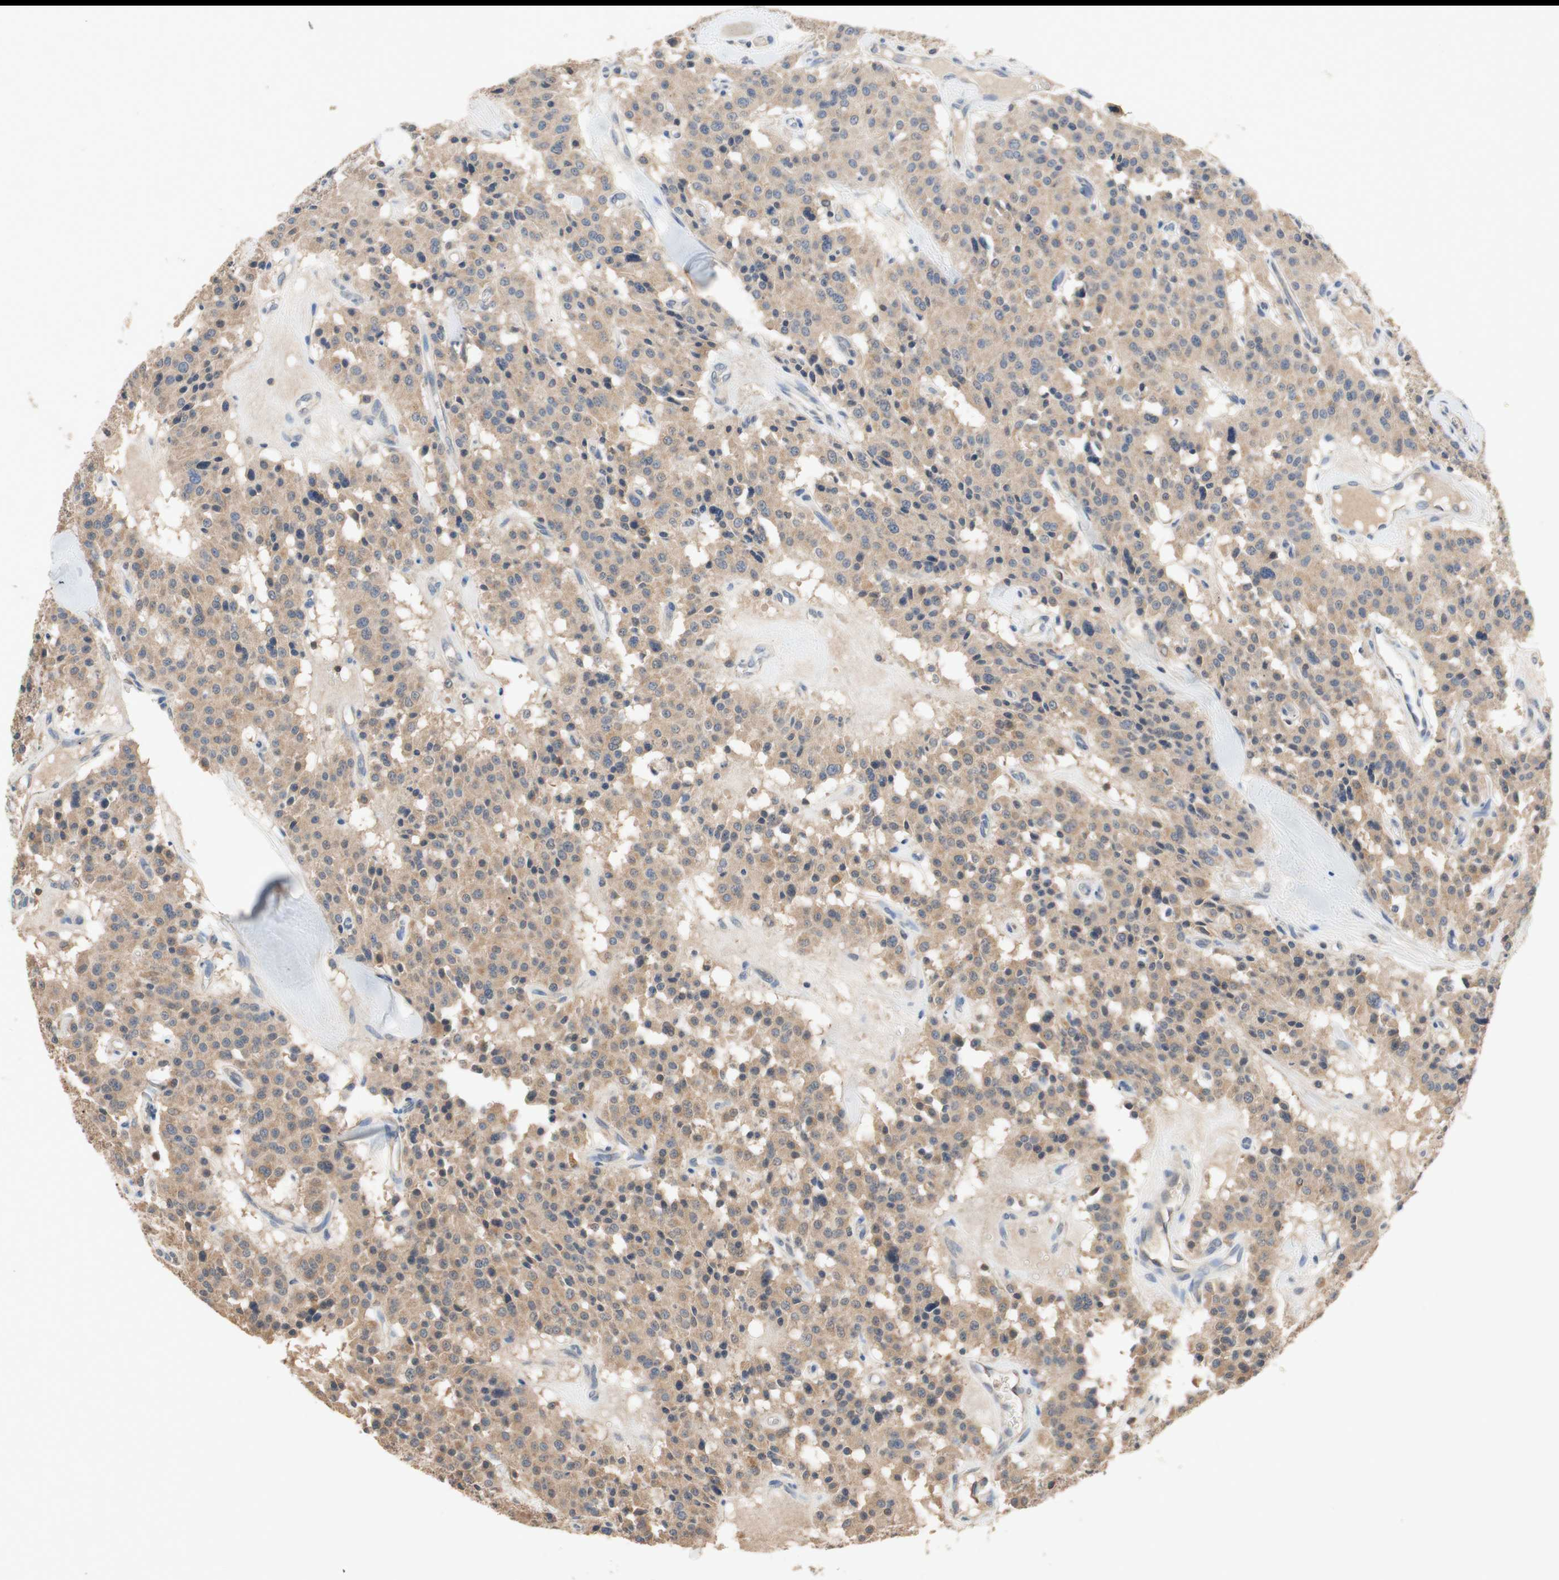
{"staining": {"intensity": "moderate", "quantity": ">75%", "location": "cytoplasmic/membranous"}, "tissue": "carcinoid", "cell_type": "Tumor cells", "image_type": "cancer", "snomed": [{"axis": "morphology", "description": "Carcinoid, malignant, NOS"}, {"axis": "topography", "description": "Lung"}], "caption": "Tumor cells demonstrate medium levels of moderate cytoplasmic/membranous staining in approximately >75% of cells in human carcinoid.", "gene": "ADAP1", "patient": {"sex": "male", "age": 30}}